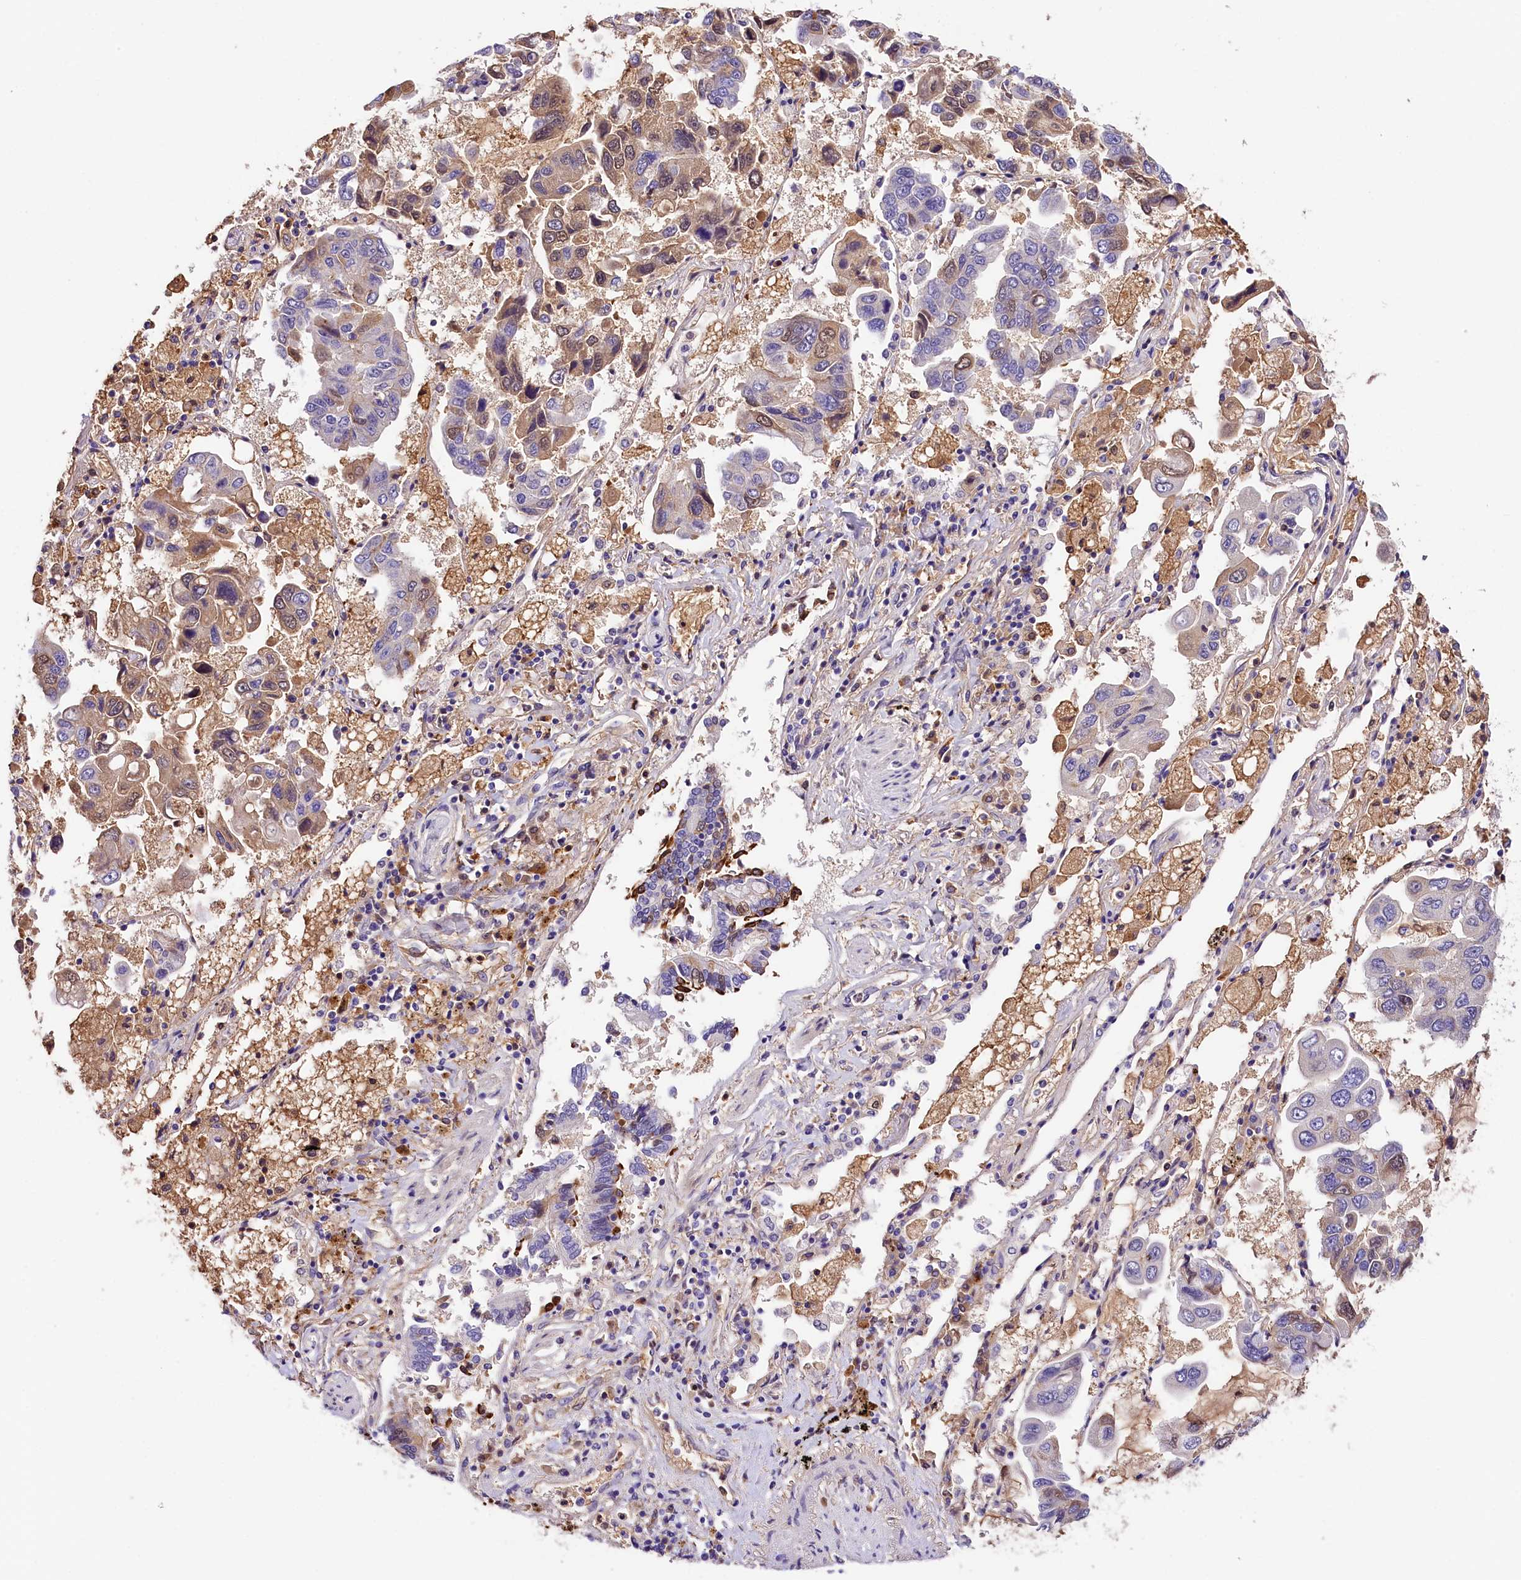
{"staining": {"intensity": "moderate", "quantity": "<25%", "location": "cytoplasmic/membranous,nuclear"}, "tissue": "lung cancer", "cell_type": "Tumor cells", "image_type": "cancer", "snomed": [{"axis": "morphology", "description": "Adenocarcinoma, NOS"}, {"axis": "topography", "description": "Lung"}], "caption": "Immunohistochemical staining of lung cancer (adenocarcinoma) shows moderate cytoplasmic/membranous and nuclear protein staining in approximately <25% of tumor cells.", "gene": "ARMC6", "patient": {"sex": "male", "age": 64}}